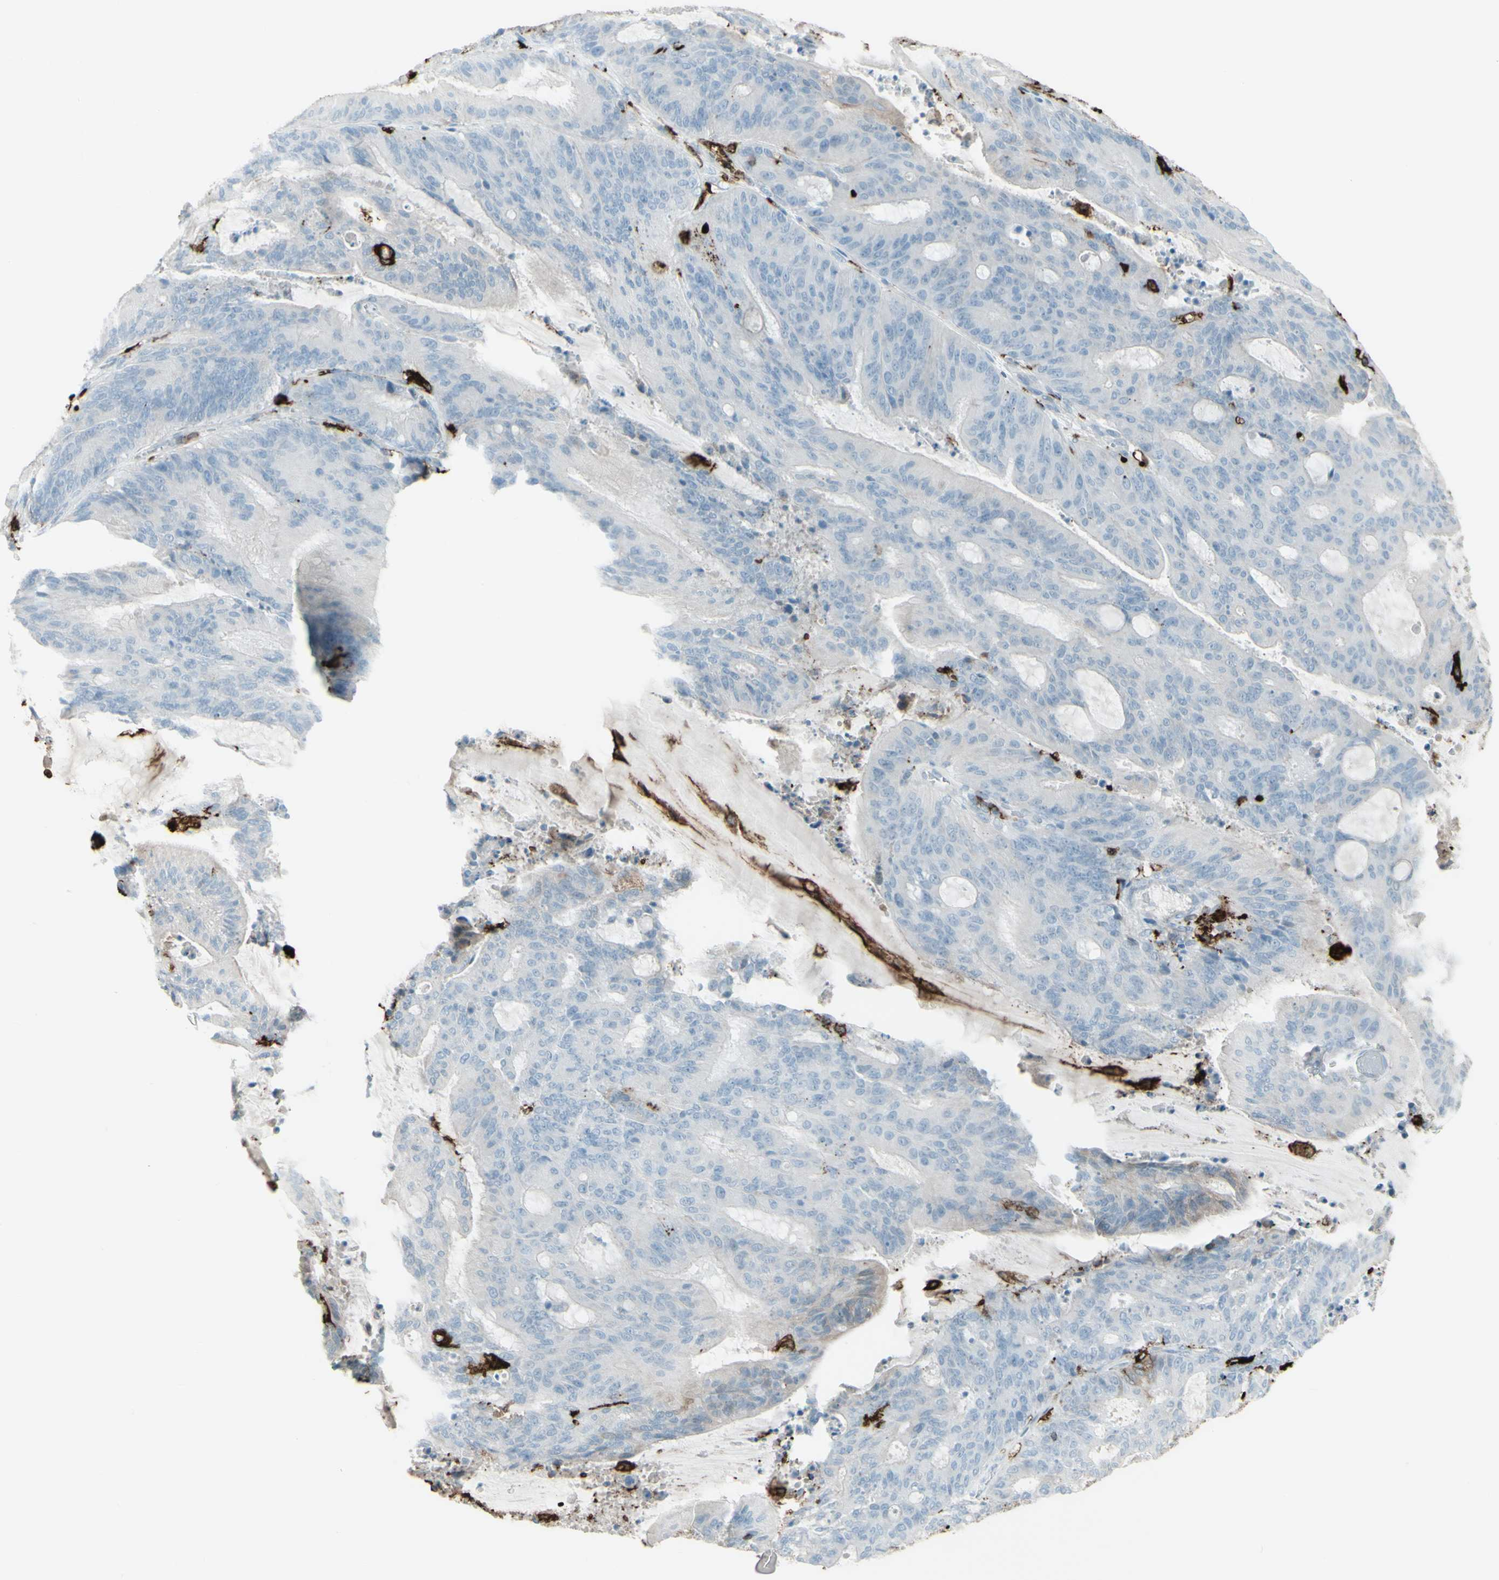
{"staining": {"intensity": "negative", "quantity": "none", "location": "none"}, "tissue": "liver cancer", "cell_type": "Tumor cells", "image_type": "cancer", "snomed": [{"axis": "morphology", "description": "Cholangiocarcinoma"}, {"axis": "topography", "description": "Liver"}], "caption": "Tumor cells are negative for brown protein staining in liver cancer.", "gene": "HLA-DPB1", "patient": {"sex": "female", "age": 73}}